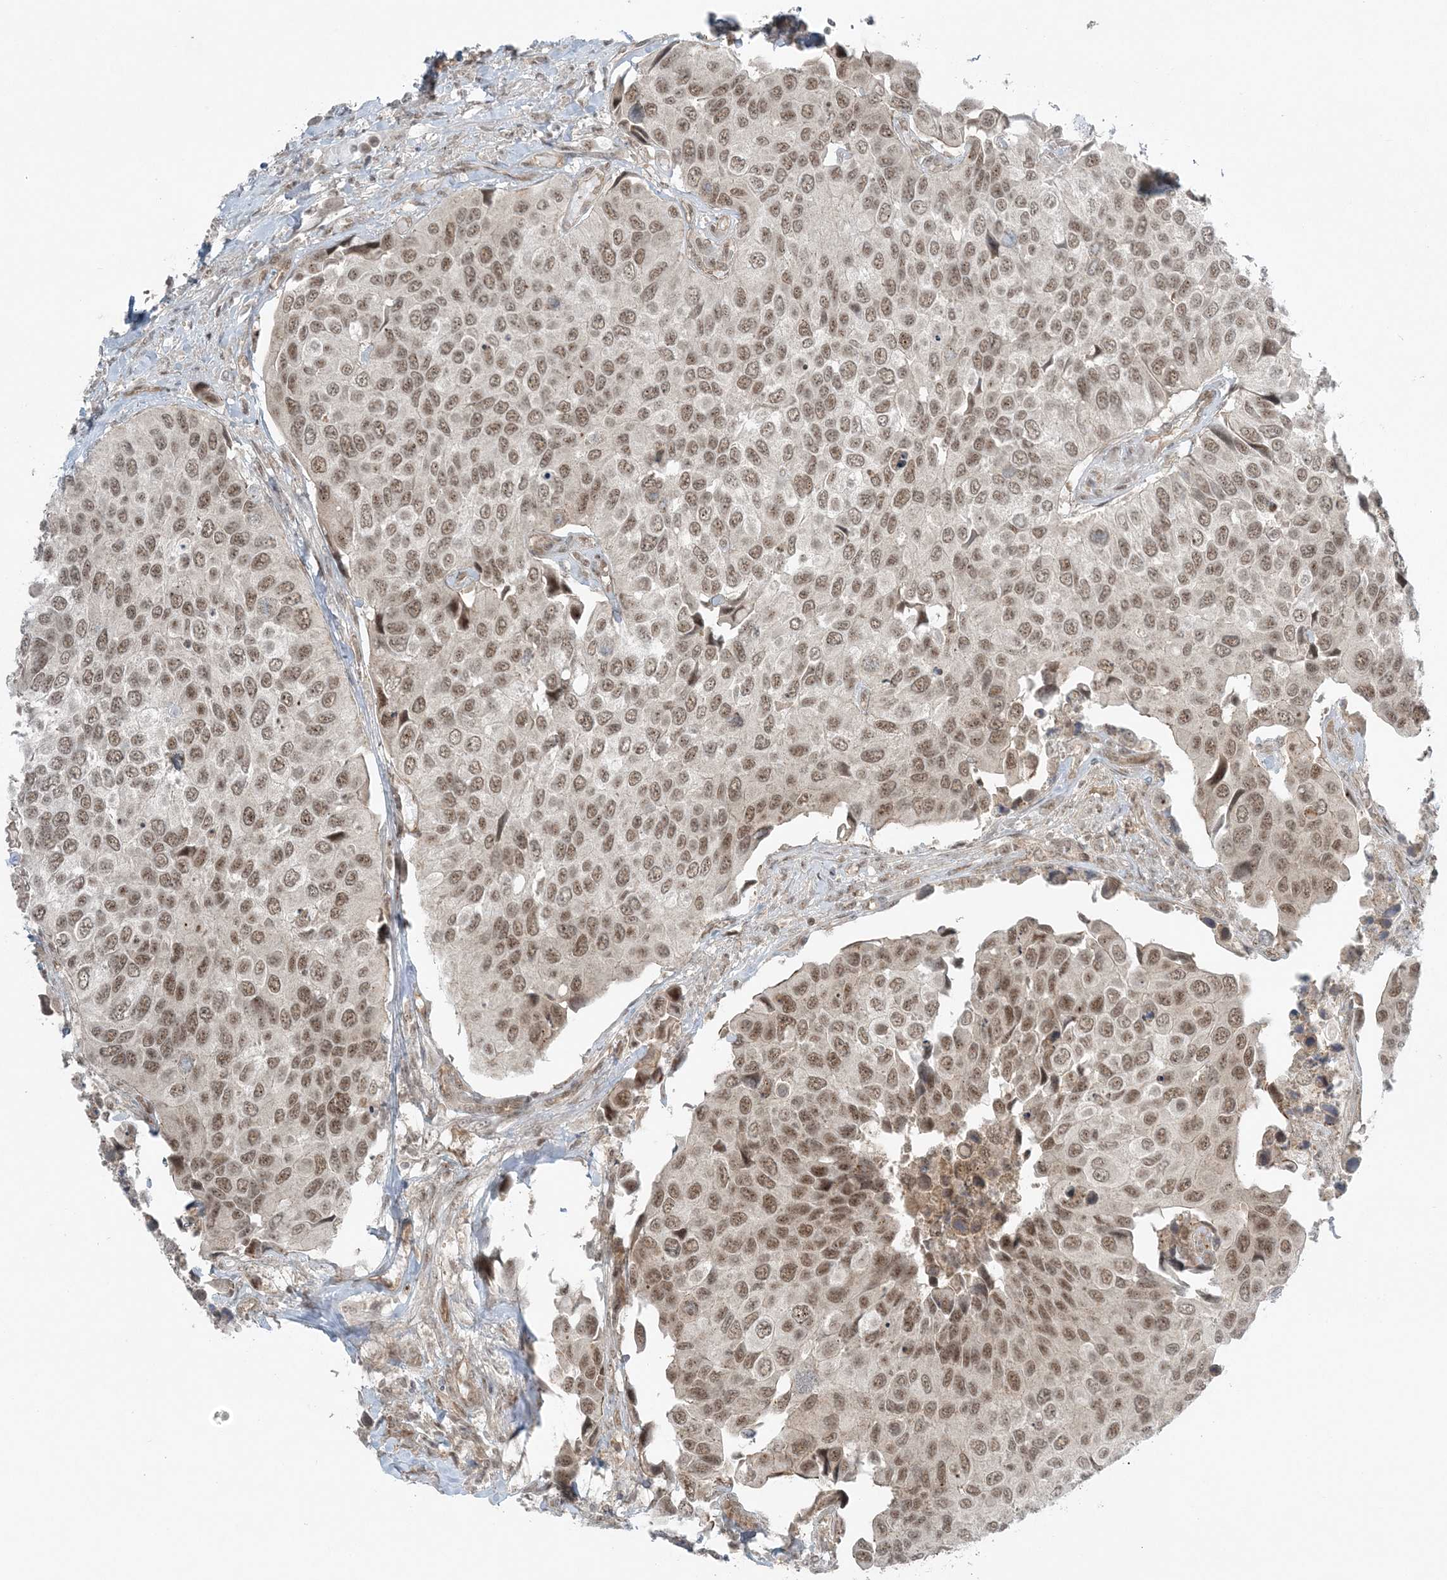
{"staining": {"intensity": "moderate", "quantity": ">75%", "location": "nuclear"}, "tissue": "urothelial cancer", "cell_type": "Tumor cells", "image_type": "cancer", "snomed": [{"axis": "morphology", "description": "Urothelial carcinoma, High grade"}, {"axis": "topography", "description": "Urinary bladder"}], "caption": "The photomicrograph displays immunohistochemical staining of high-grade urothelial carcinoma. There is moderate nuclear staining is identified in about >75% of tumor cells.", "gene": "ATP11A", "patient": {"sex": "male", "age": 74}}